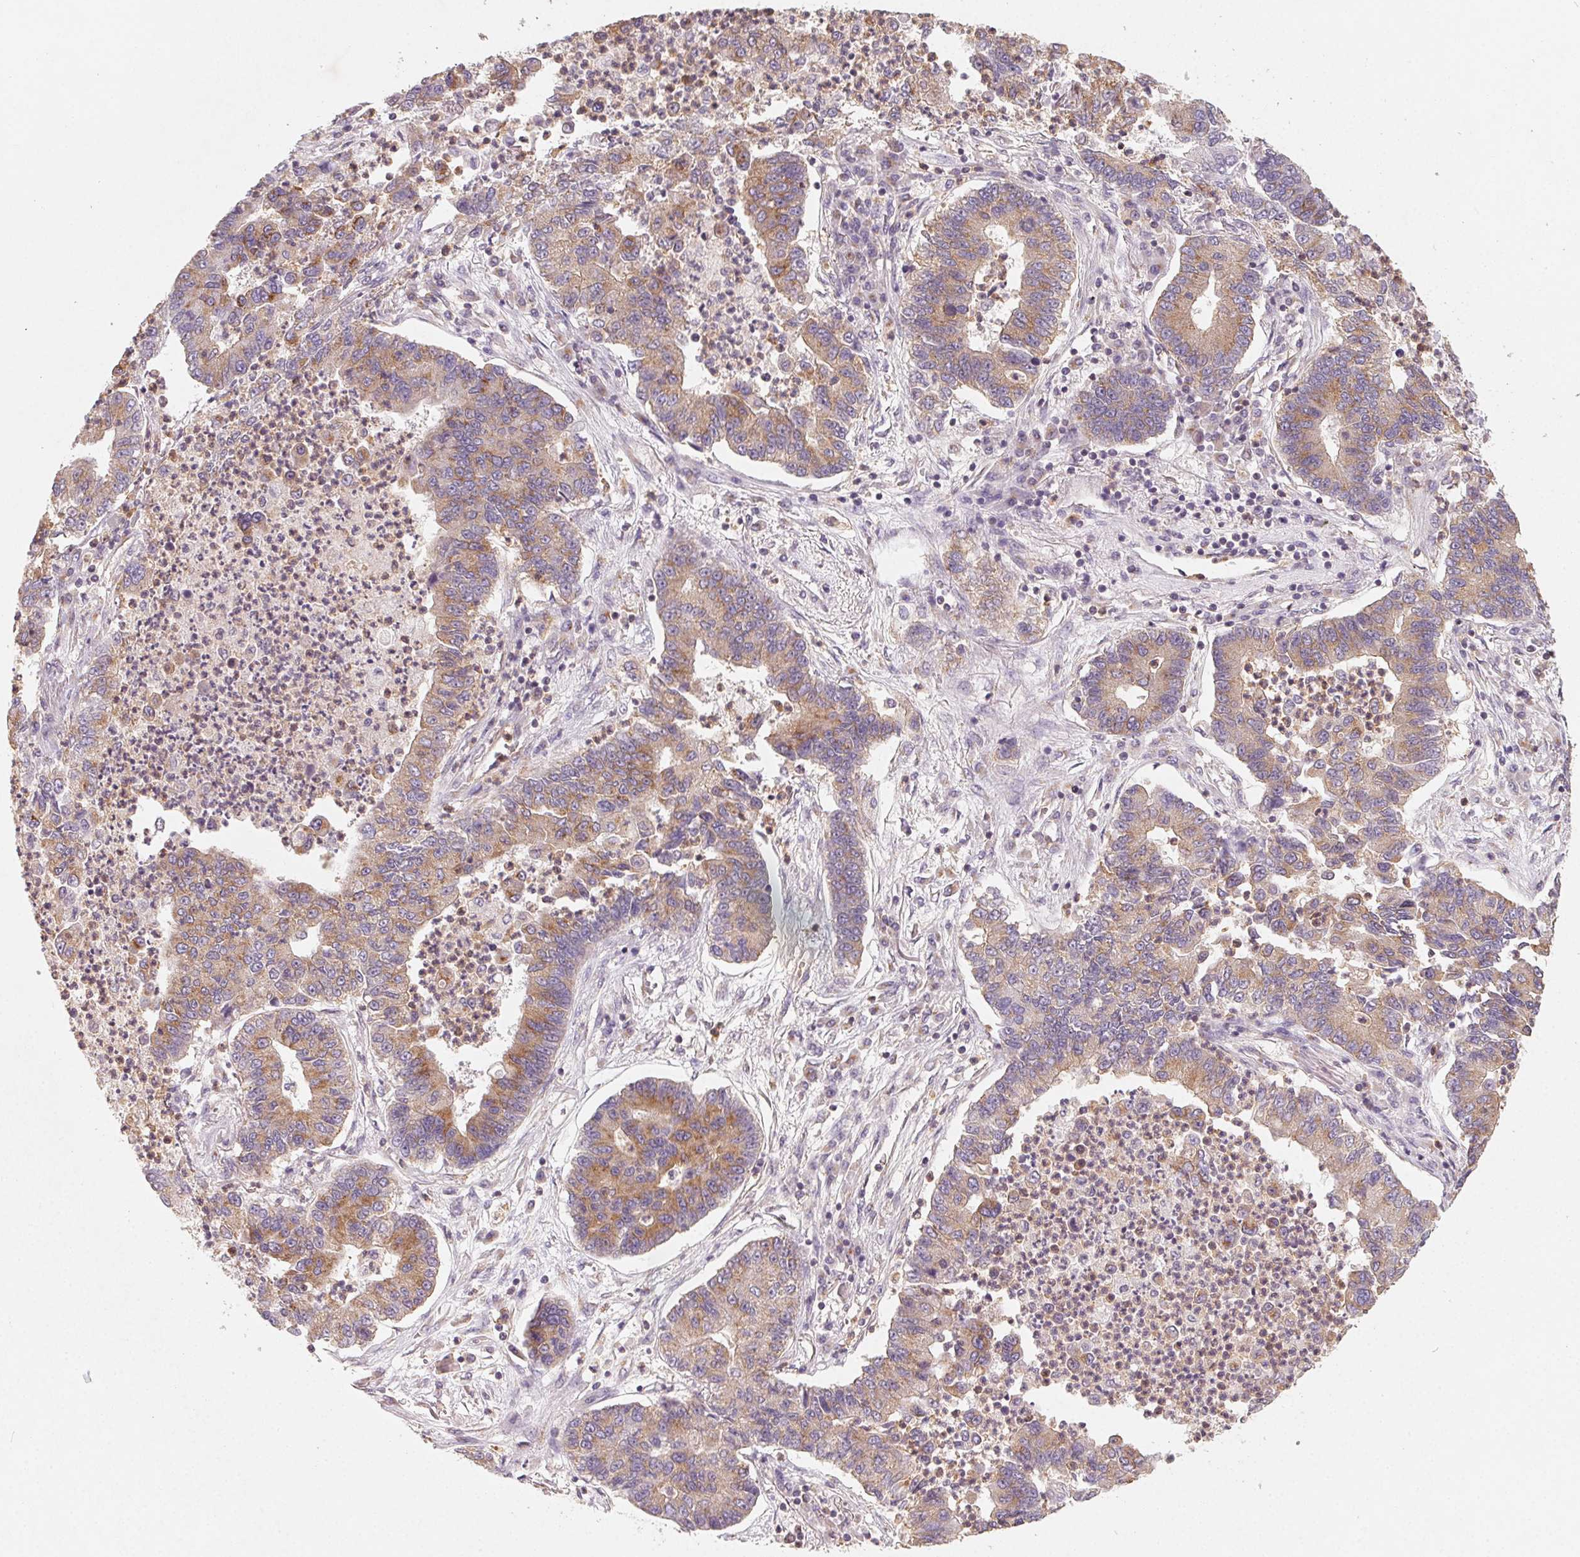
{"staining": {"intensity": "moderate", "quantity": ">75%", "location": "cytoplasmic/membranous"}, "tissue": "lung cancer", "cell_type": "Tumor cells", "image_type": "cancer", "snomed": [{"axis": "morphology", "description": "Adenocarcinoma, NOS"}, {"axis": "topography", "description": "Lung"}], "caption": "Immunohistochemistry (IHC) staining of lung cancer (adenocarcinoma), which exhibits medium levels of moderate cytoplasmic/membranous expression in about >75% of tumor cells indicating moderate cytoplasmic/membranous protein expression. The staining was performed using DAB (brown) for protein detection and nuclei were counterstained in hematoxylin (blue).", "gene": "AP1S1", "patient": {"sex": "female", "age": 57}}